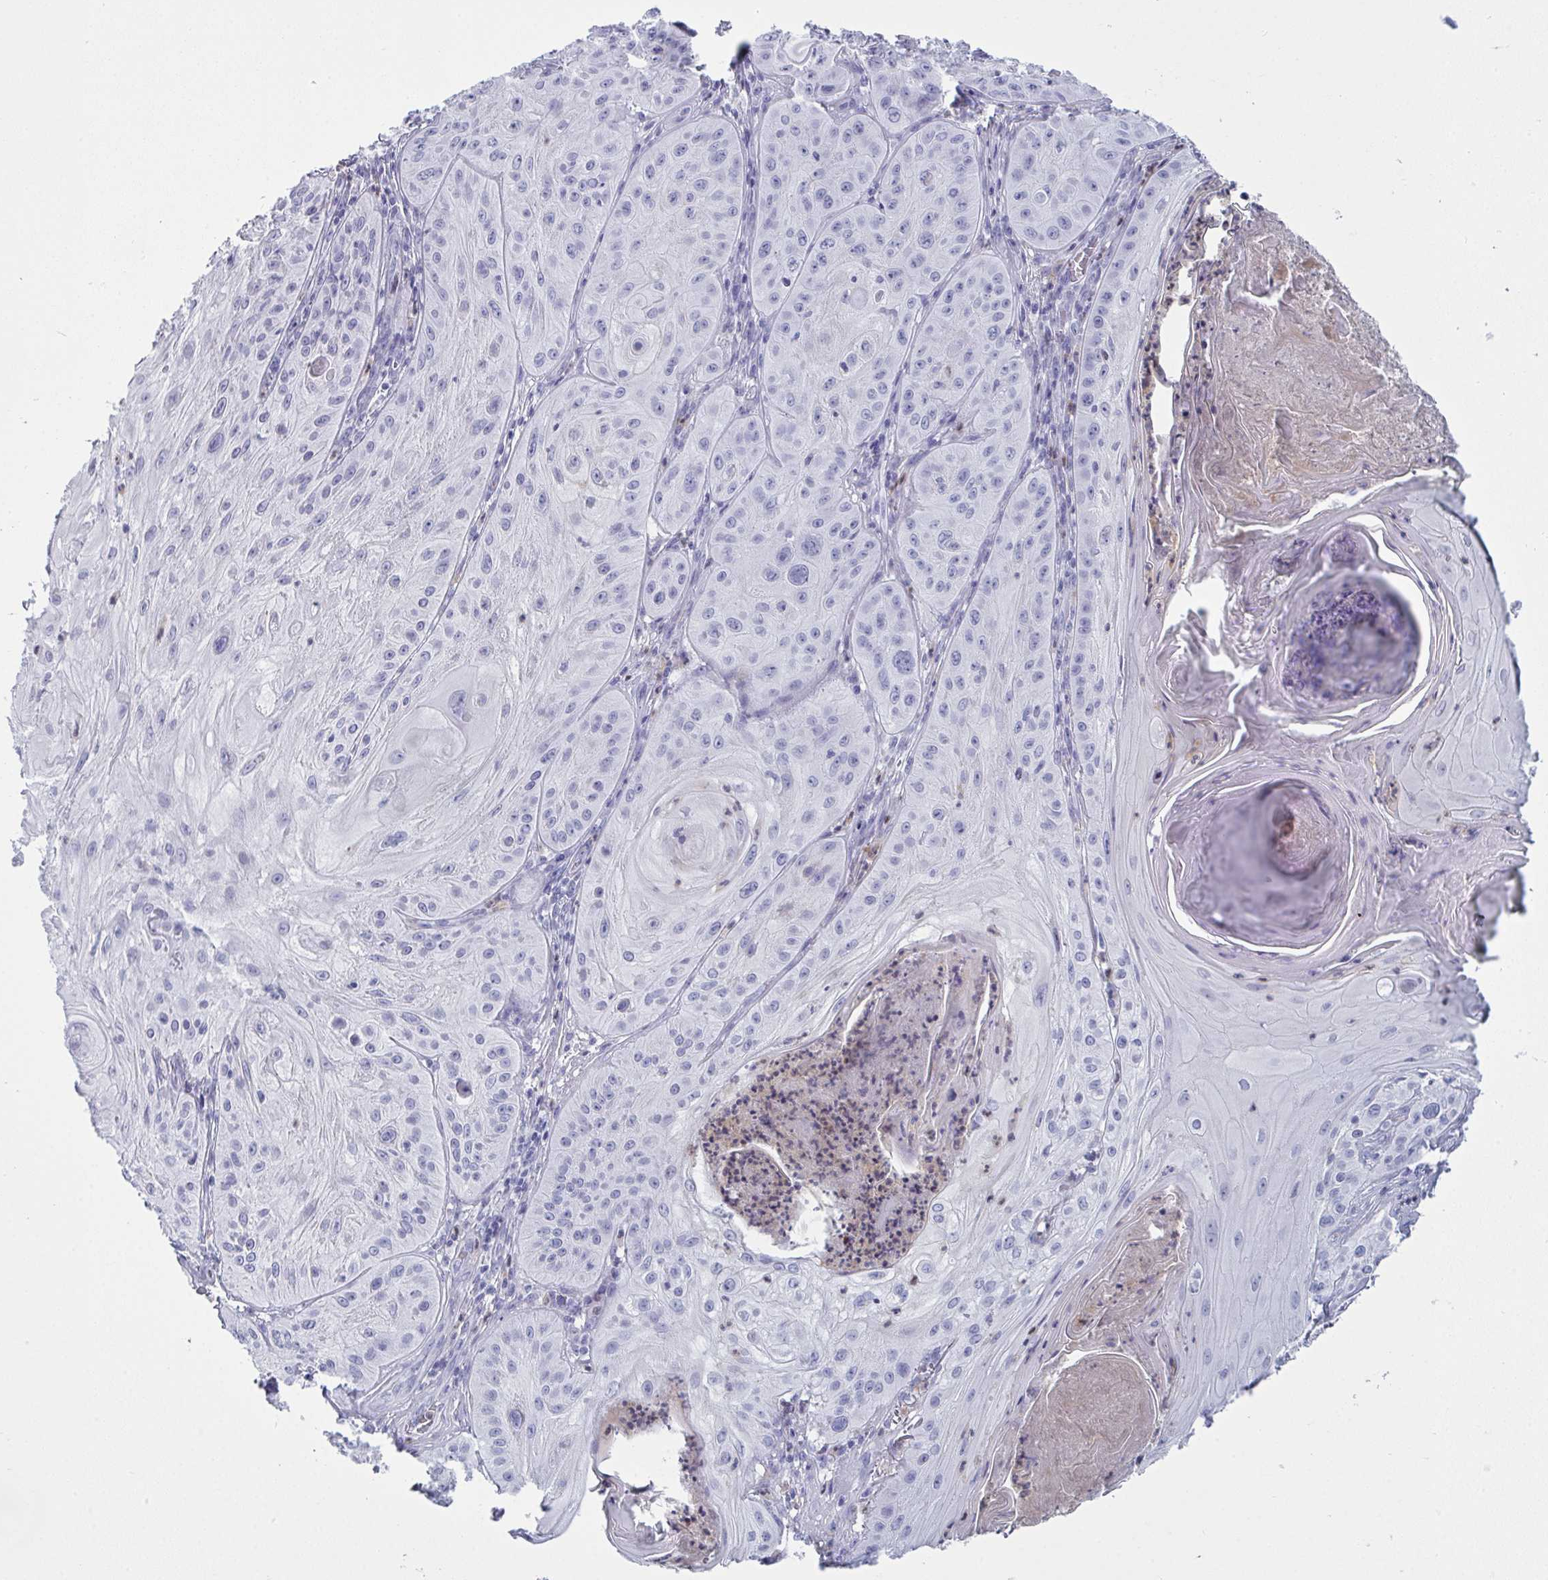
{"staining": {"intensity": "negative", "quantity": "none", "location": "none"}, "tissue": "skin cancer", "cell_type": "Tumor cells", "image_type": "cancer", "snomed": [{"axis": "morphology", "description": "Squamous cell carcinoma, NOS"}, {"axis": "topography", "description": "Skin"}], "caption": "Tumor cells are negative for brown protein staining in skin cancer.", "gene": "SERPINB10", "patient": {"sex": "male", "age": 85}}